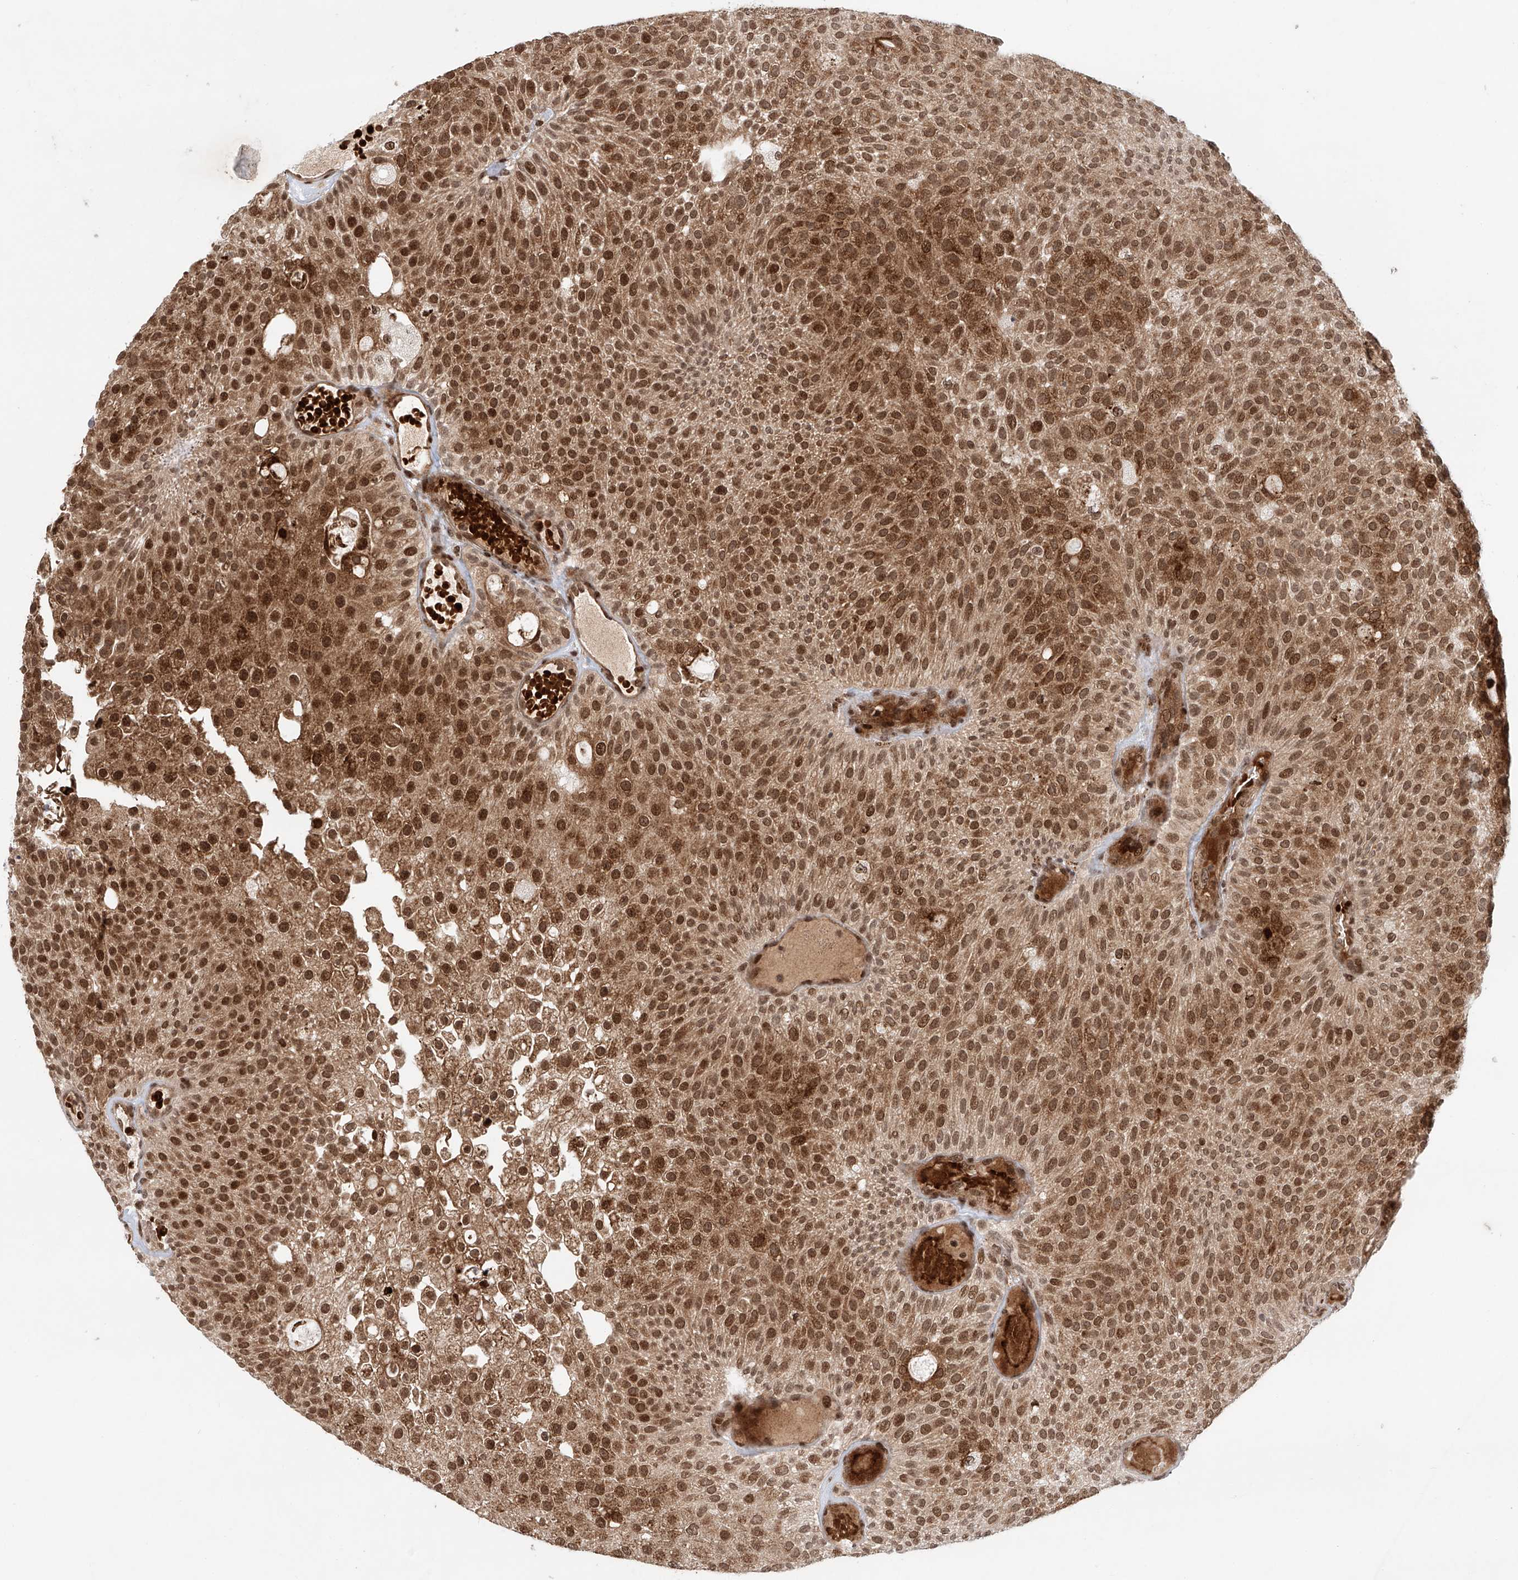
{"staining": {"intensity": "strong", "quantity": ">75%", "location": "cytoplasmic/membranous,nuclear"}, "tissue": "urothelial cancer", "cell_type": "Tumor cells", "image_type": "cancer", "snomed": [{"axis": "morphology", "description": "Urothelial carcinoma, Low grade"}, {"axis": "topography", "description": "Urinary bladder"}], "caption": "Strong cytoplasmic/membranous and nuclear expression is seen in approximately >75% of tumor cells in urothelial cancer.", "gene": "ZNF470", "patient": {"sex": "male", "age": 78}}